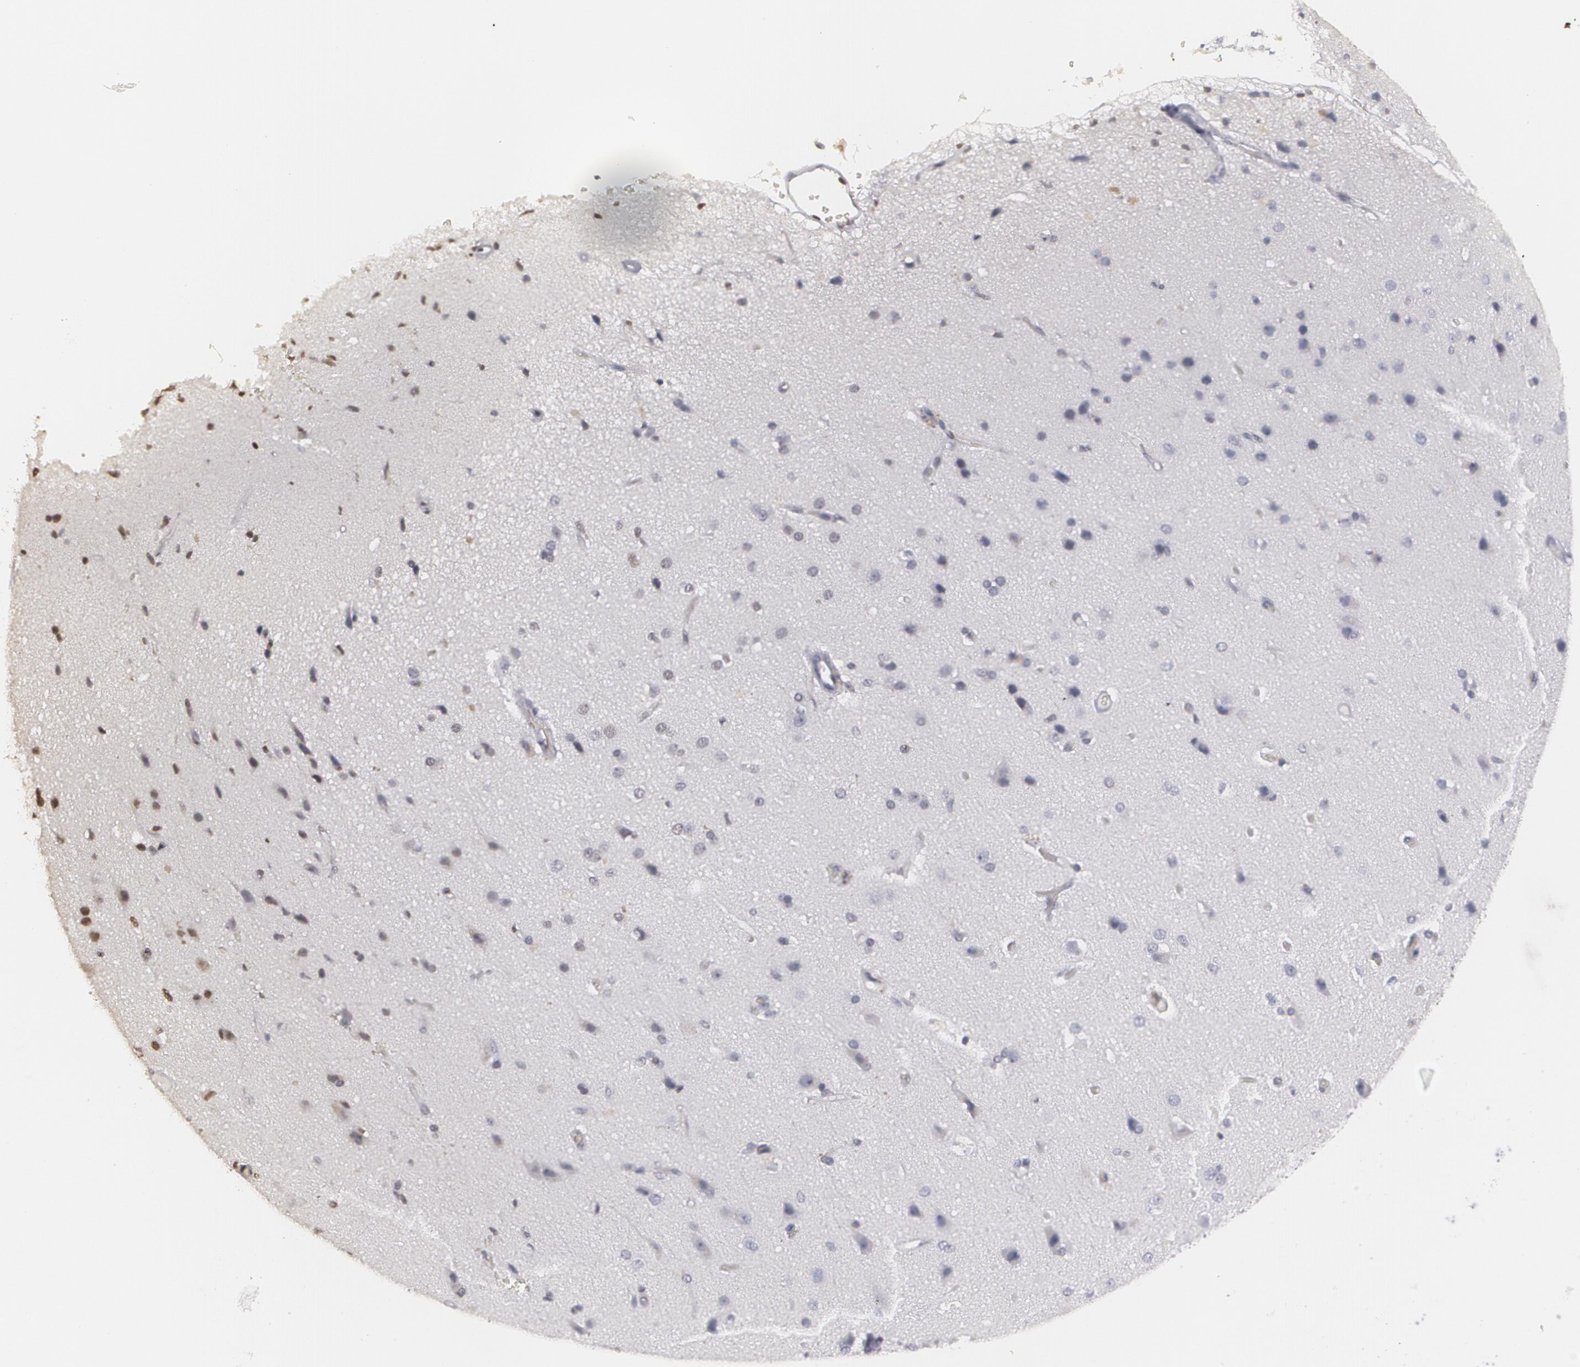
{"staining": {"intensity": "strong", "quantity": ">75%", "location": "nuclear"}, "tissue": "cerebral cortex", "cell_type": "Endothelial cells", "image_type": "normal", "snomed": [{"axis": "morphology", "description": "Normal tissue, NOS"}, {"axis": "morphology", "description": "Glioma, malignant, High grade"}, {"axis": "topography", "description": "Cerebral cortex"}], "caption": "Immunohistochemical staining of benign human cerebral cortex shows high levels of strong nuclear positivity in about >75% of endothelial cells. Nuclei are stained in blue.", "gene": "RCOR1", "patient": {"sex": "male", "age": 77}}